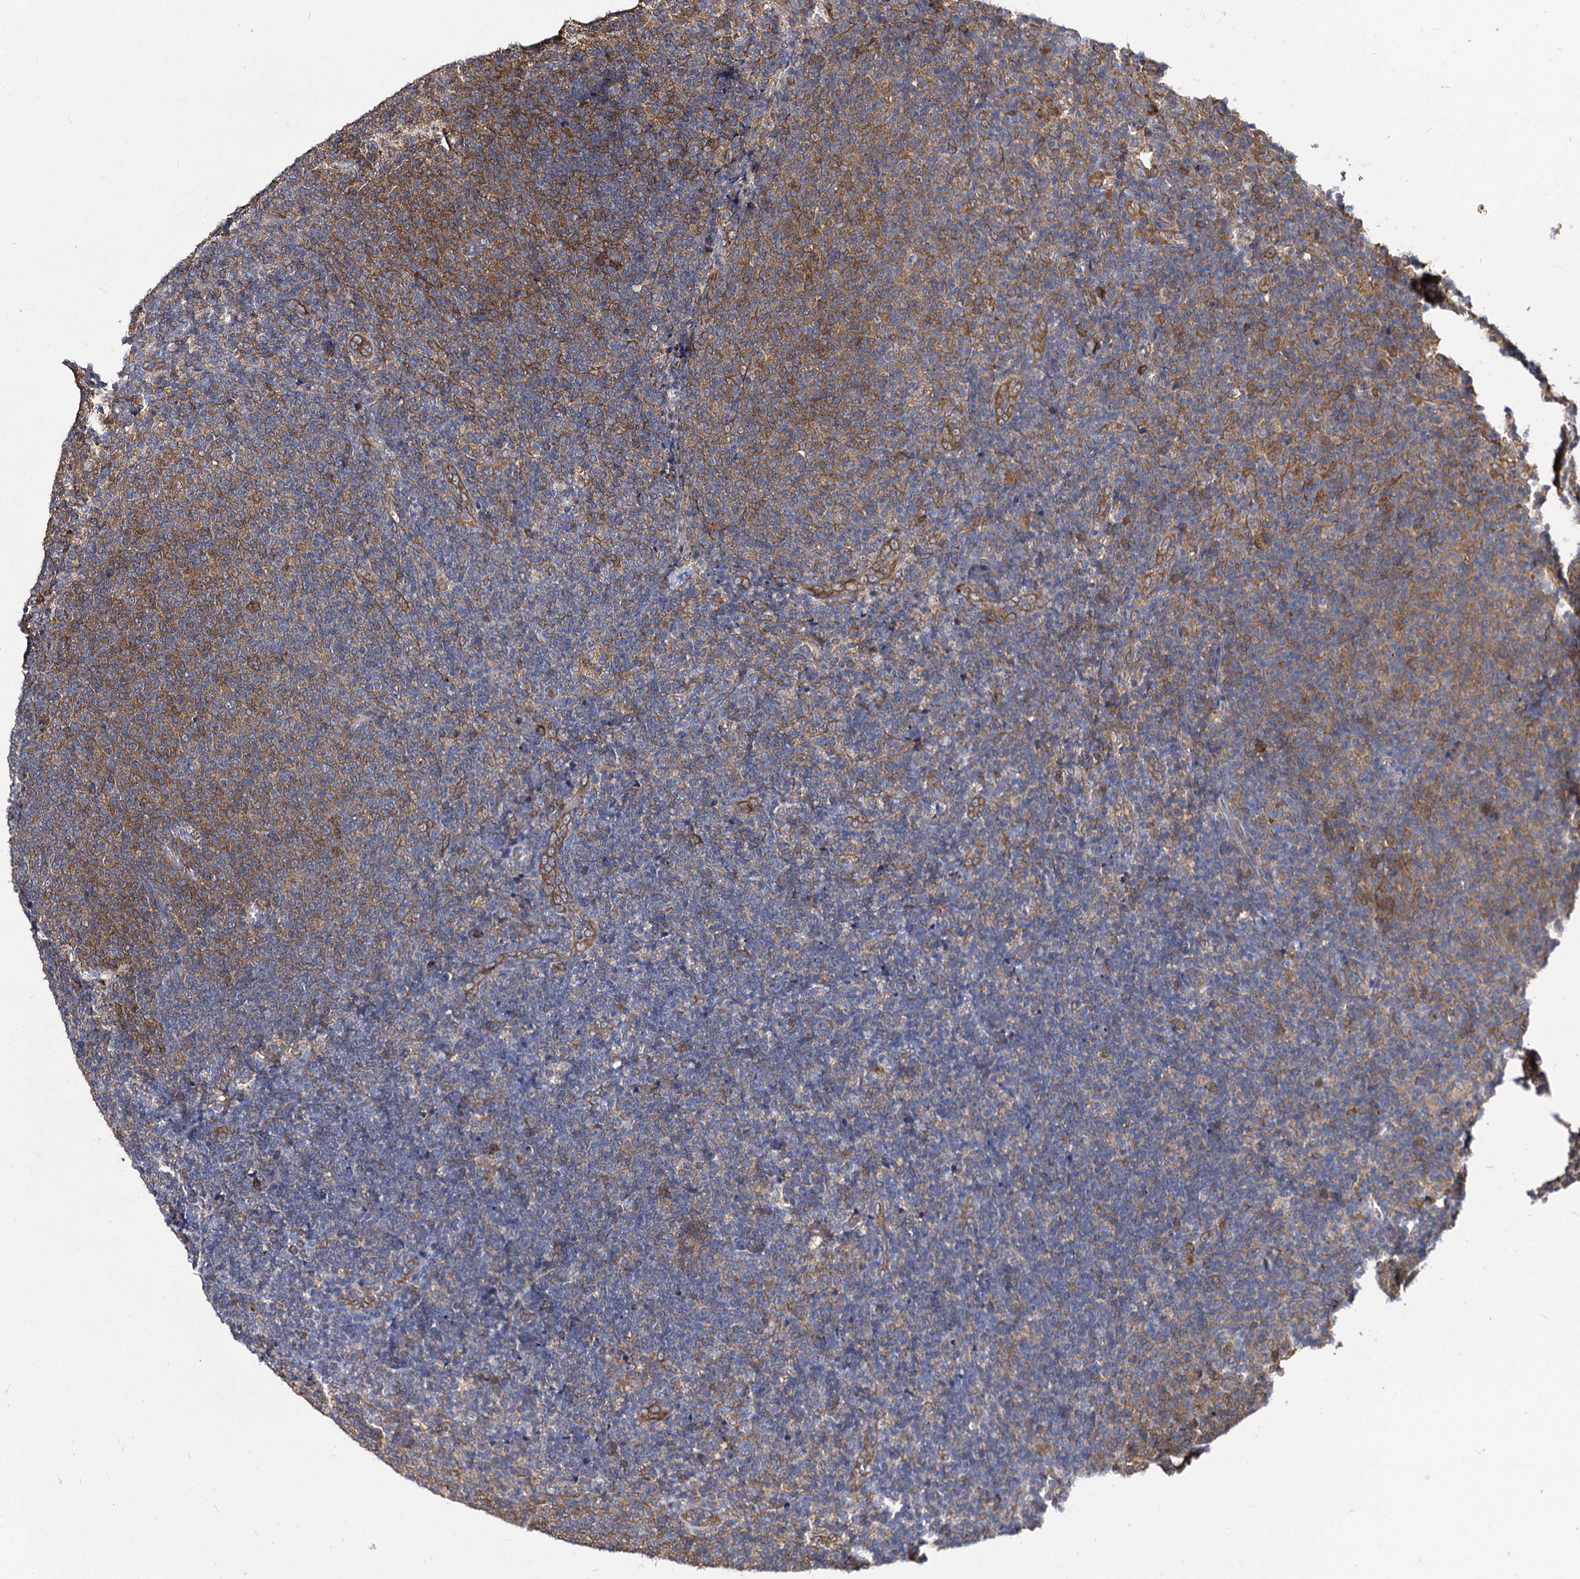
{"staining": {"intensity": "moderate", "quantity": "<25%", "location": "cytoplasmic/membranous"}, "tissue": "lymphoma", "cell_type": "Tumor cells", "image_type": "cancer", "snomed": [{"axis": "morphology", "description": "Malignant lymphoma, non-Hodgkin's type, Low grade"}, {"axis": "topography", "description": "Lymph node"}], "caption": "Approximately <25% of tumor cells in low-grade malignant lymphoma, non-Hodgkin's type show moderate cytoplasmic/membranous protein expression as visualized by brown immunohistochemical staining.", "gene": "NME1", "patient": {"sex": "male", "age": 66}}